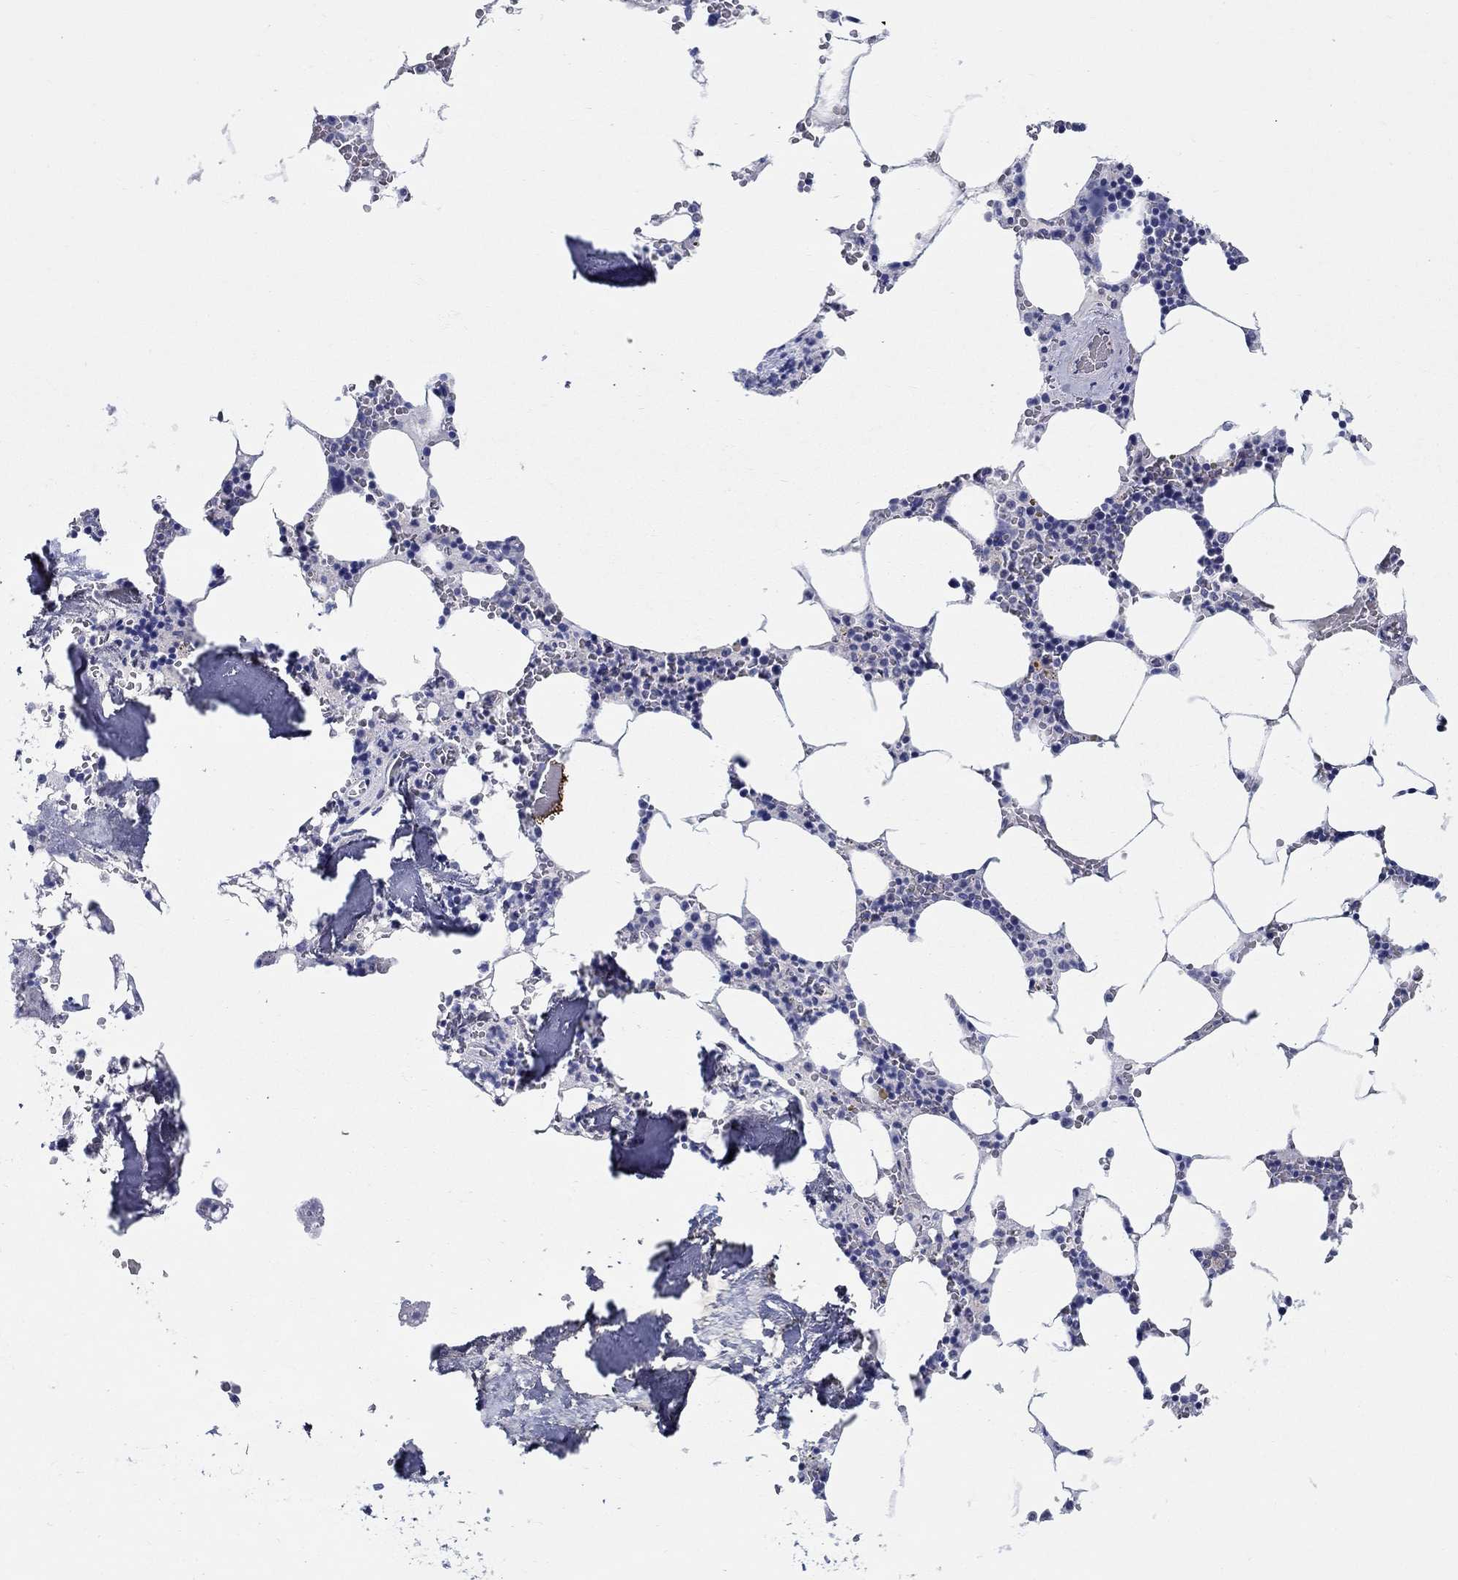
{"staining": {"intensity": "negative", "quantity": "none", "location": "none"}, "tissue": "bone marrow", "cell_type": "Hematopoietic cells", "image_type": "normal", "snomed": [{"axis": "morphology", "description": "Normal tissue, NOS"}, {"axis": "topography", "description": "Bone marrow"}], "caption": "A high-resolution image shows IHC staining of benign bone marrow, which displays no significant positivity in hematopoietic cells.", "gene": "RAP1GAP", "patient": {"sex": "female", "age": 64}}